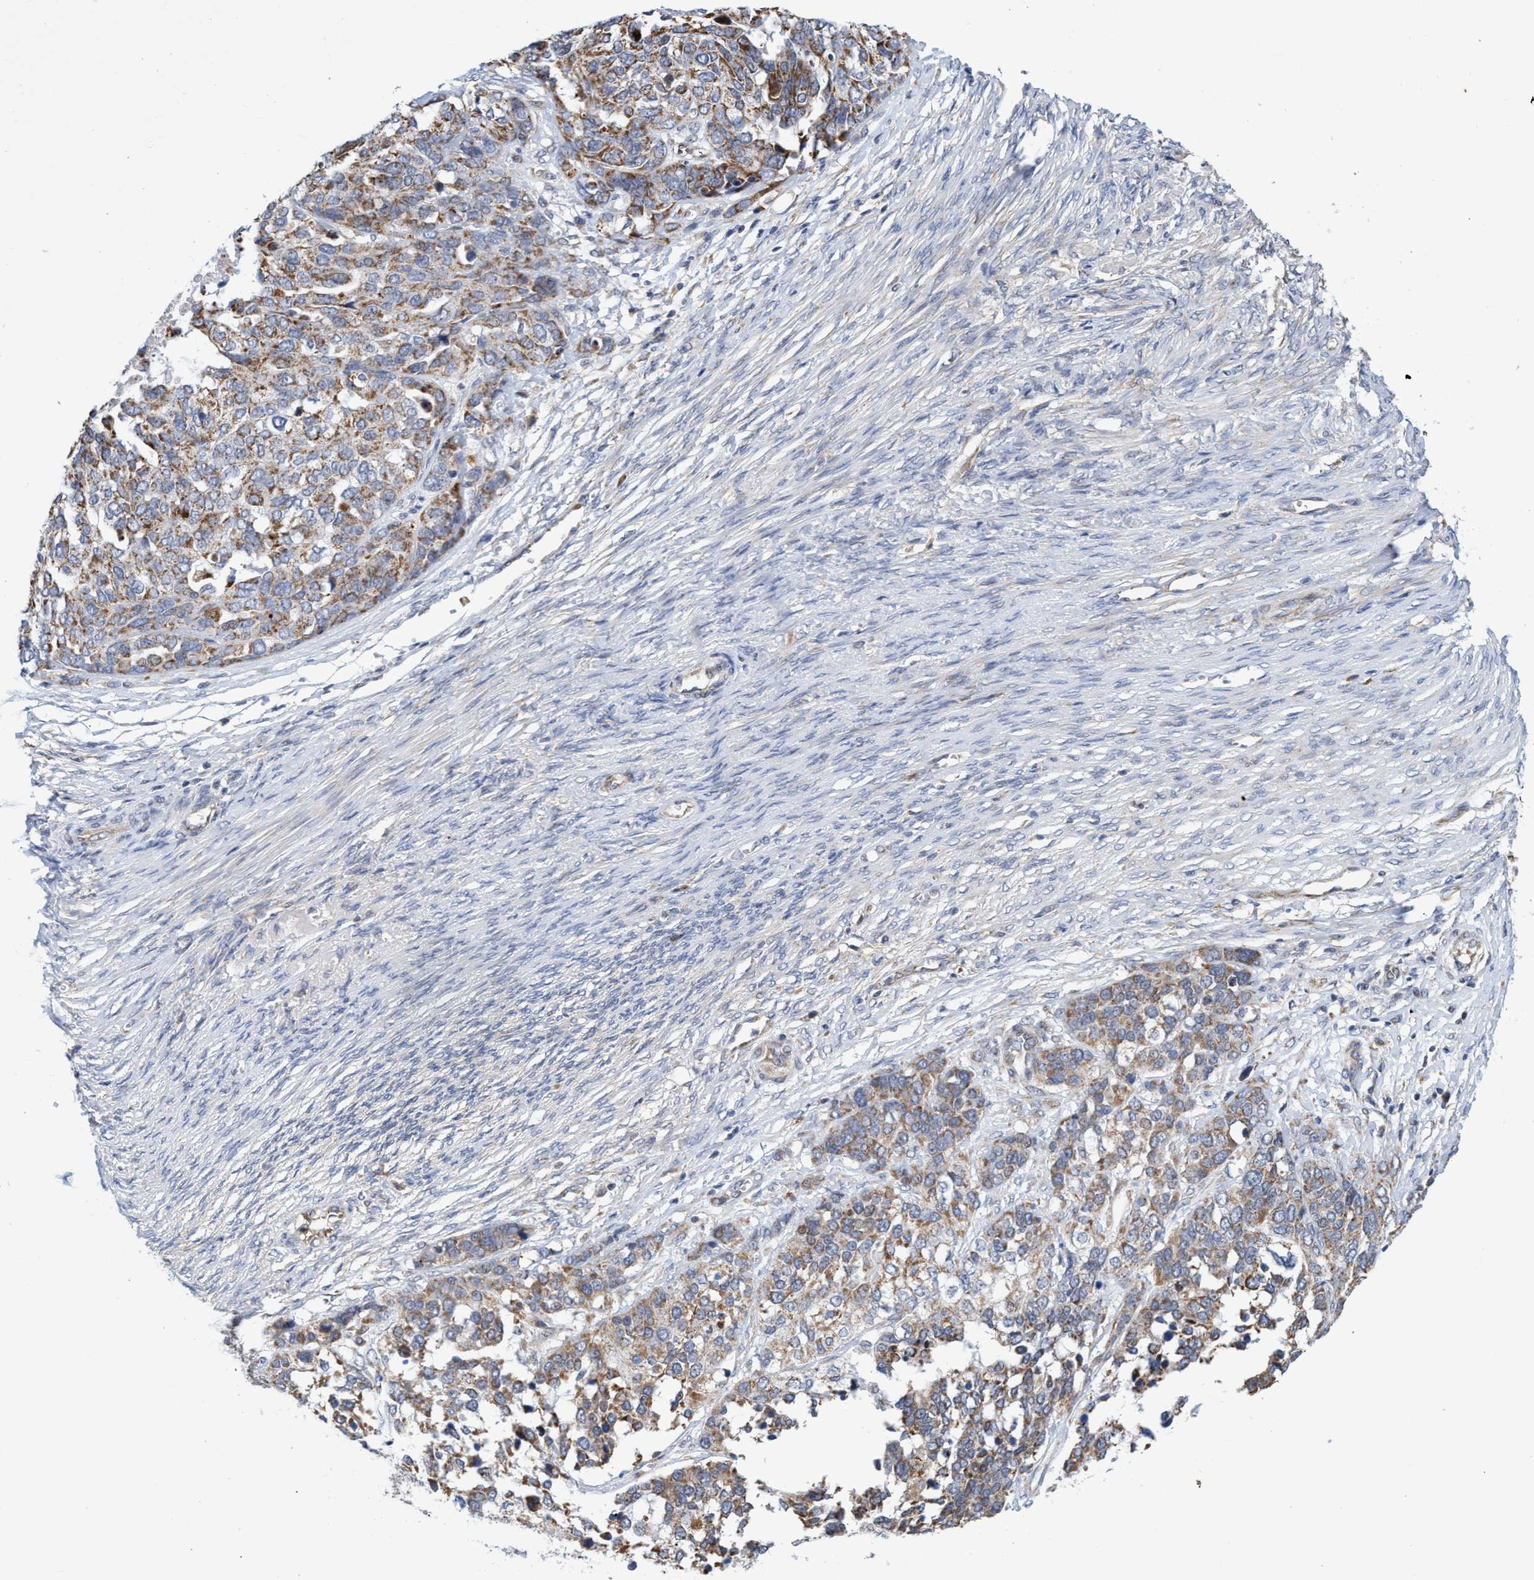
{"staining": {"intensity": "weak", "quantity": ">75%", "location": "cytoplasmic/membranous"}, "tissue": "ovarian cancer", "cell_type": "Tumor cells", "image_type": "cancer", "snomed": [{"axis": "morphology", "description": "Cystadenocarcinoma, serous, NOS"}, {"axis": "topography", "description": "Ovary"}], "caption": "Immunohistochemical staining of ovarian serous cystadenocarcinoma displays low levels of weak cytoplasmic/membranous positivity in approximately >75% of tumor cells.", "gene": "NAT16", "patient": {"sex": "female", "age": 44}}